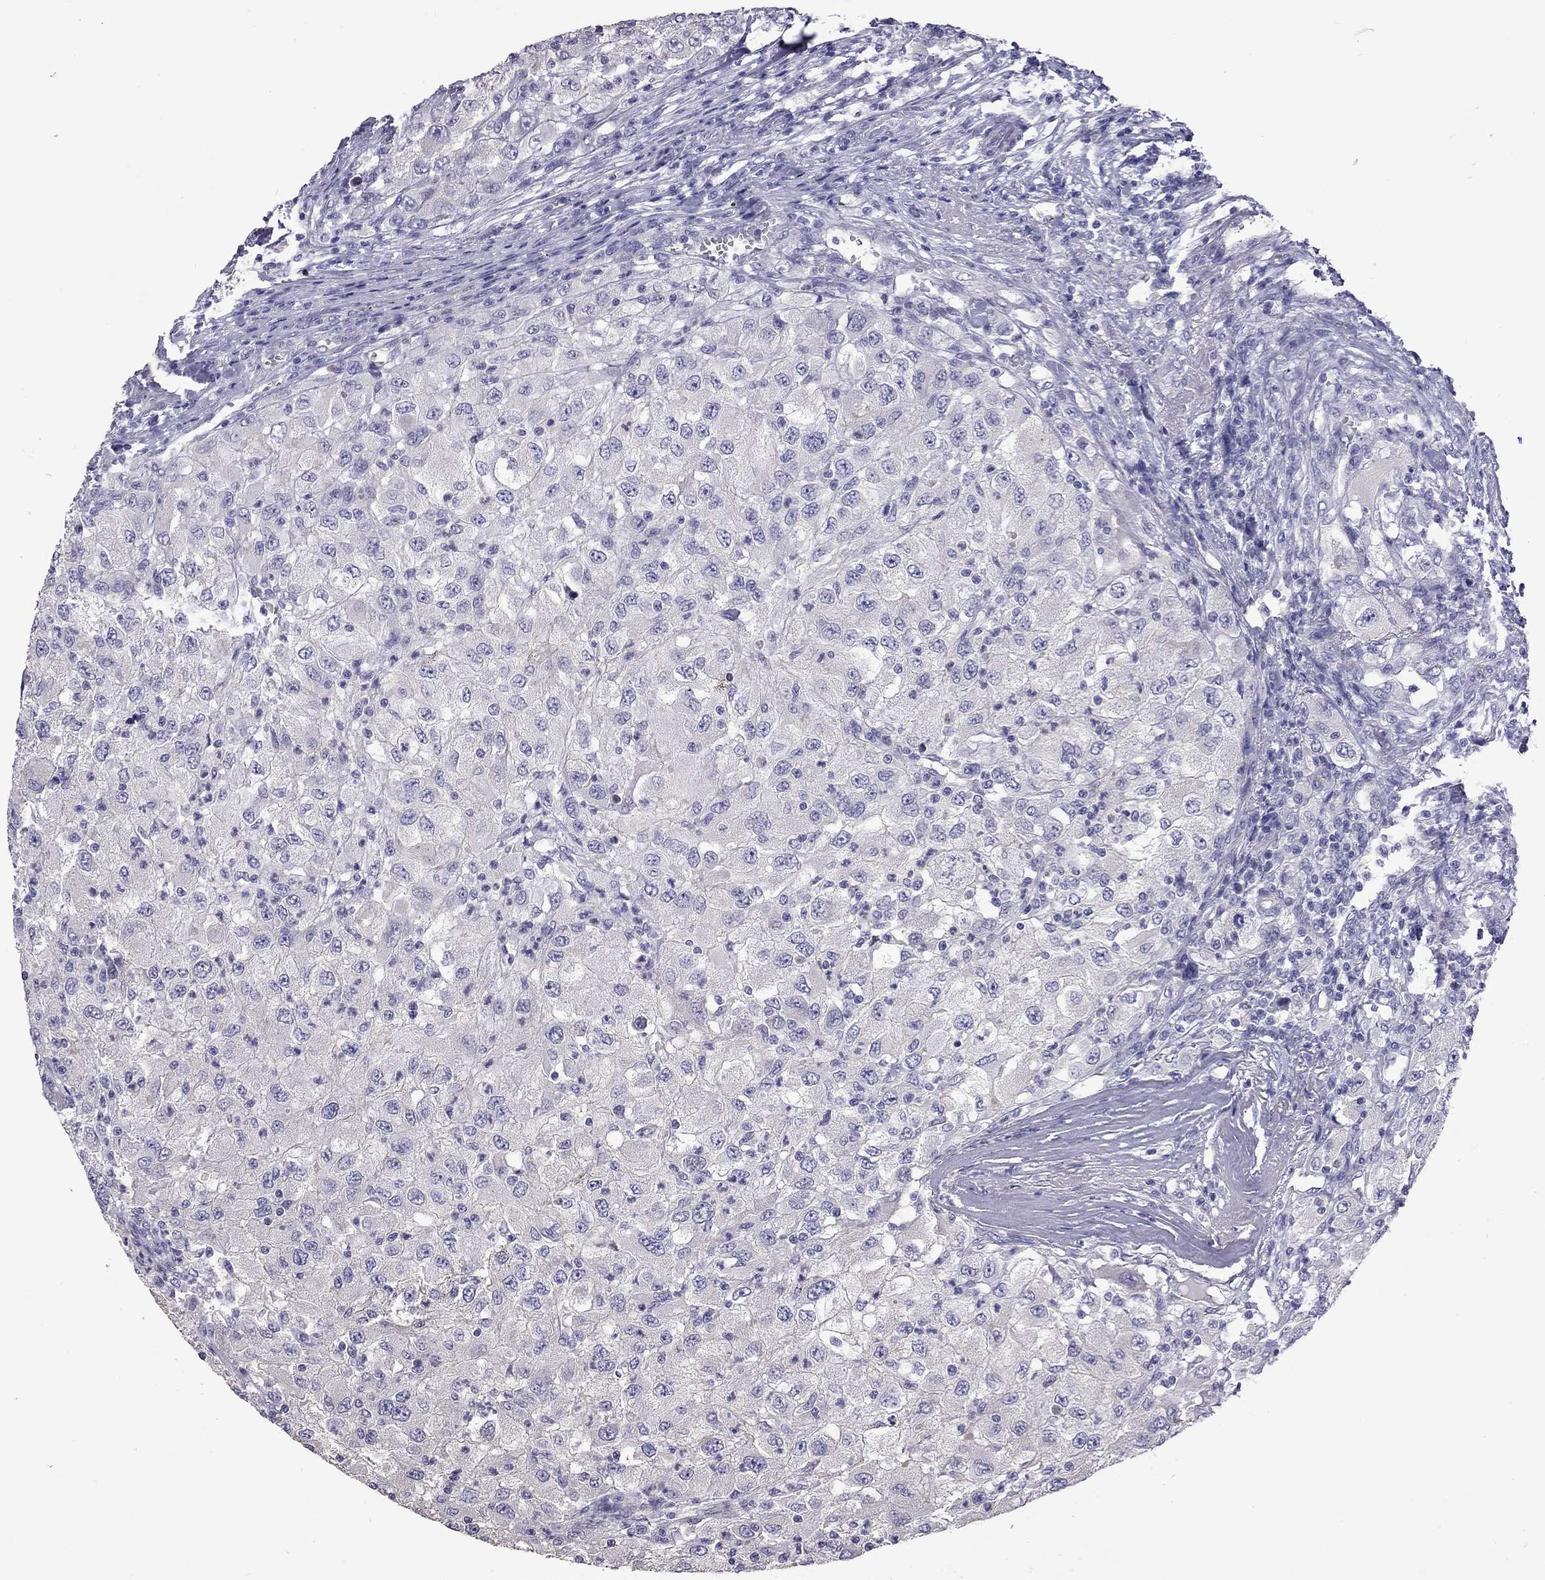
{"staining": {"intensity": "negative", "quantity": "none", "location": "none"}, "tissue": "renal cancer", "cell_type": "Tumor cells", "image_type": "cancer", "snomed": [{"axis": "morphology", "description": "Adenocarcinoma, NOS"}, {"axis": "topography", "description": "Kidney"}], "caption": "IHC of renal cancer (adenocarcinoma) shows no staining in tumor cells.", "gene": "FEZ1", "patient": {"sex": "female", "age": 67}}